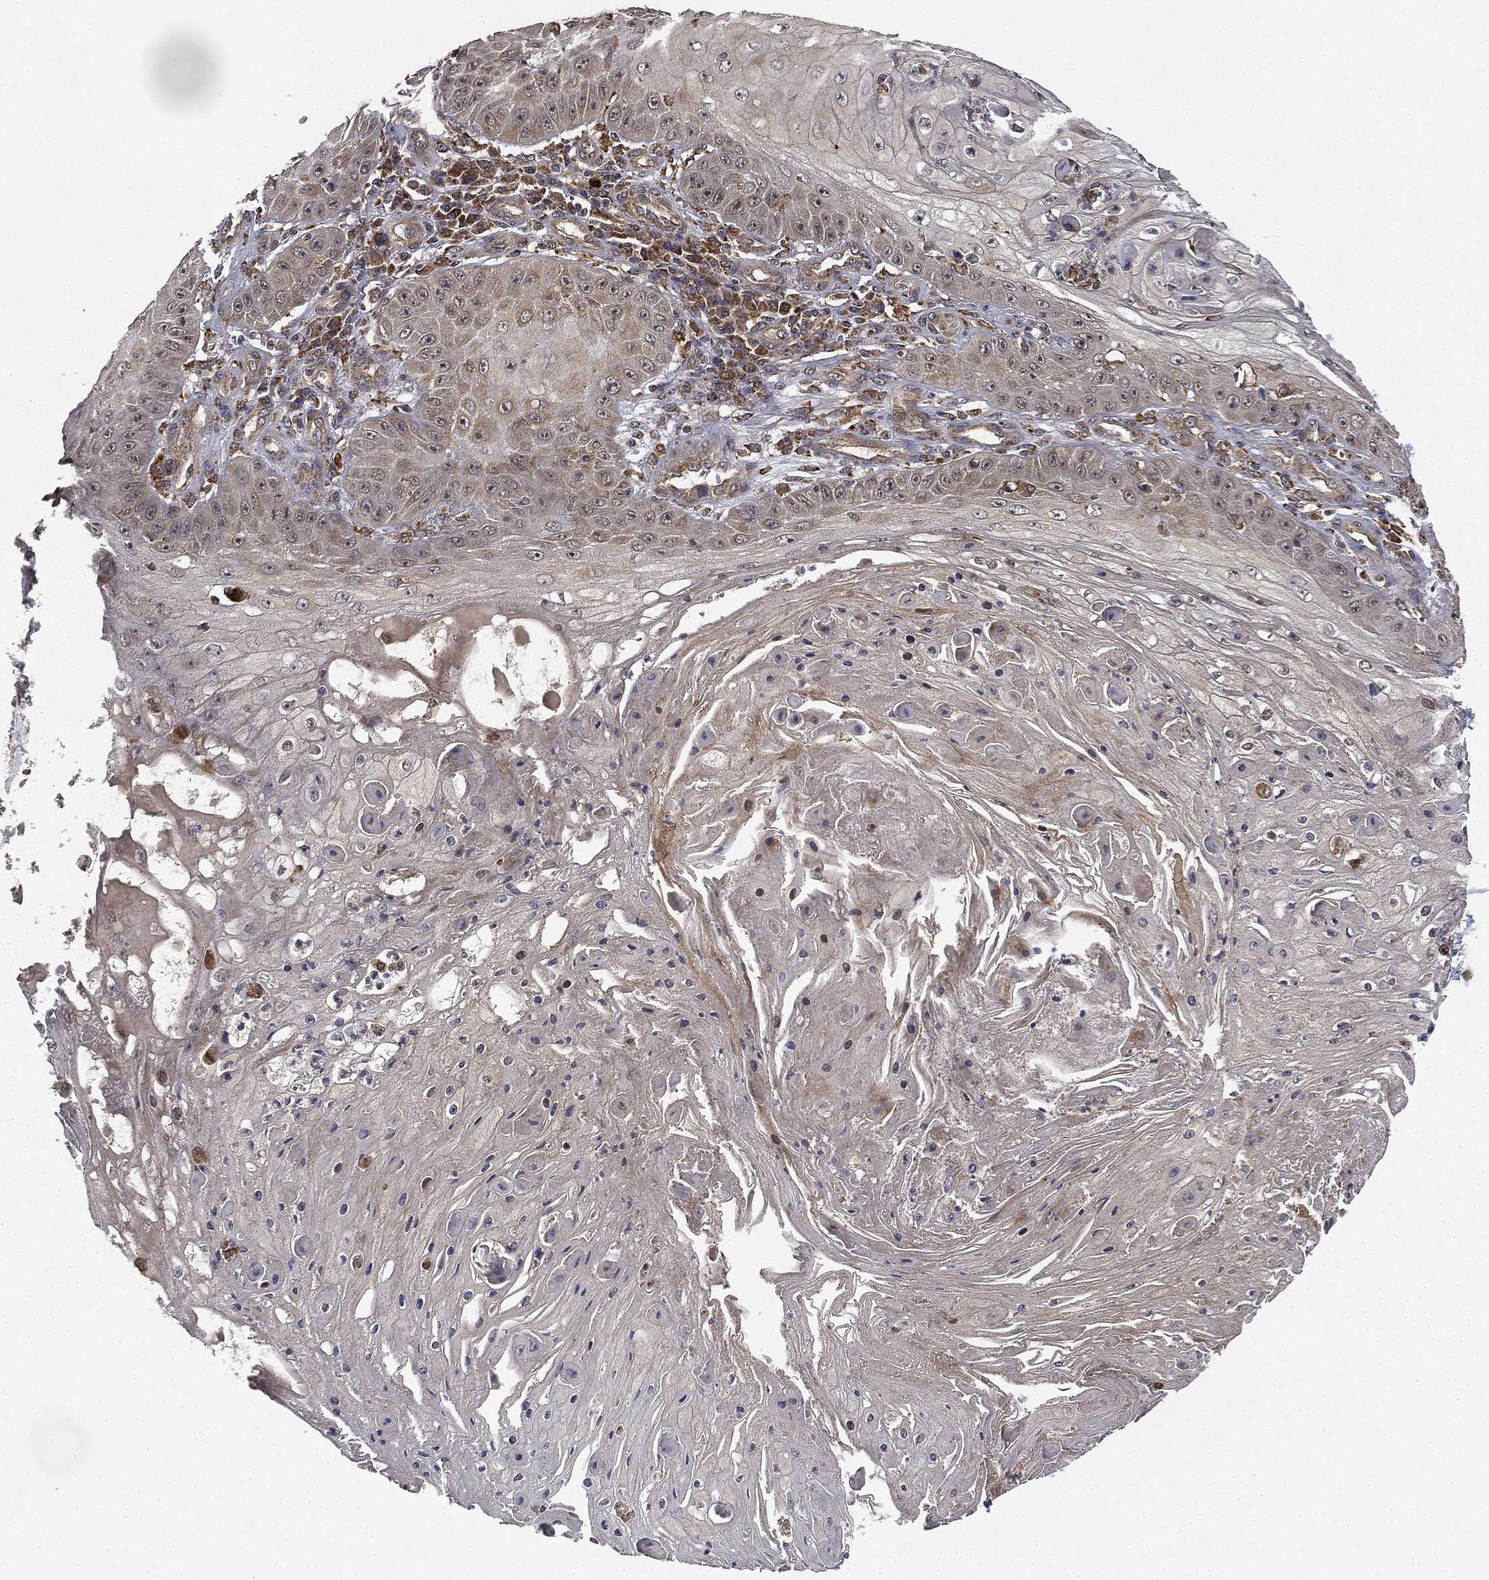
{"staining": {"intensity": "negative", "quantity": "none", "location": "none"}, "tissue": "skin cancer", "cell_type": "Tumor cells", "image_type": "cancer", "snomed": [{"axis": "morphology", "description": "Squamous cell carcinoma, NOS"}, {"axis": "topography", "description": "Skin"}], "caption": "There is no significant expression in tumor cells of skin cancer. The staining is performed using DAB brown chromogen with nuclei counter-stained in using hematoxylin.", "gene": "MIER2", "patient": {"sex": "male", "age": 70}}